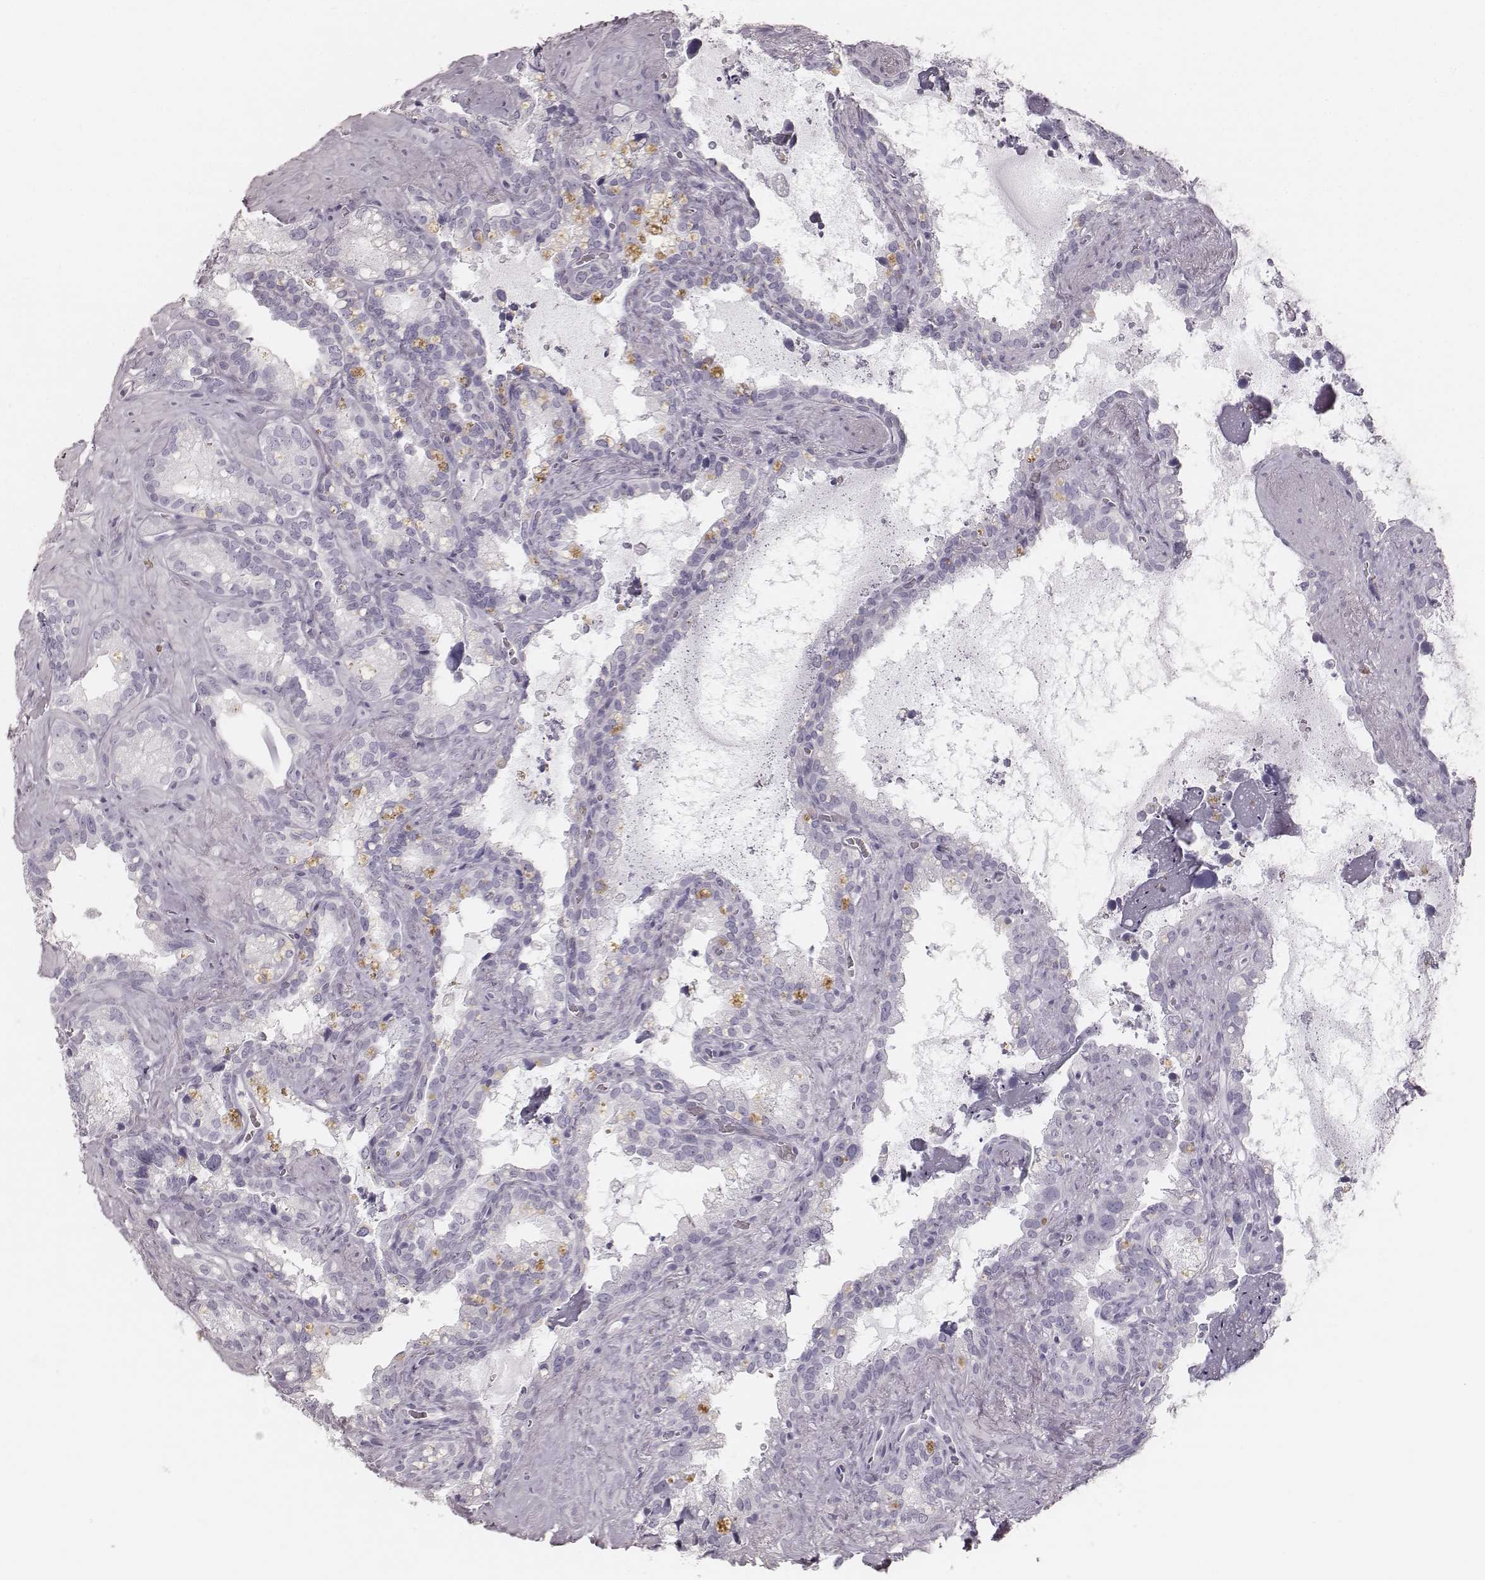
{"staining": {"intensity": "negative", "quantity": "none", "location": "none"}, "tissue": "seminal vesicle", "cell_type": "Glandular cells", "image_type": "normal", "snomed": [{"axis": "morphology", "description": "Normal tissue, NOS"}, {"axis": "topography", "description": "Seminal veicle"}], "caption": "The photomicrograph exhibits no staining of glandular cells in benign seminal vesicle. (Immunohistochemistry, brightfield microscopy, high magnification).", "gene": "KRT34", "patient": {"sex": "male", "age": 71}}